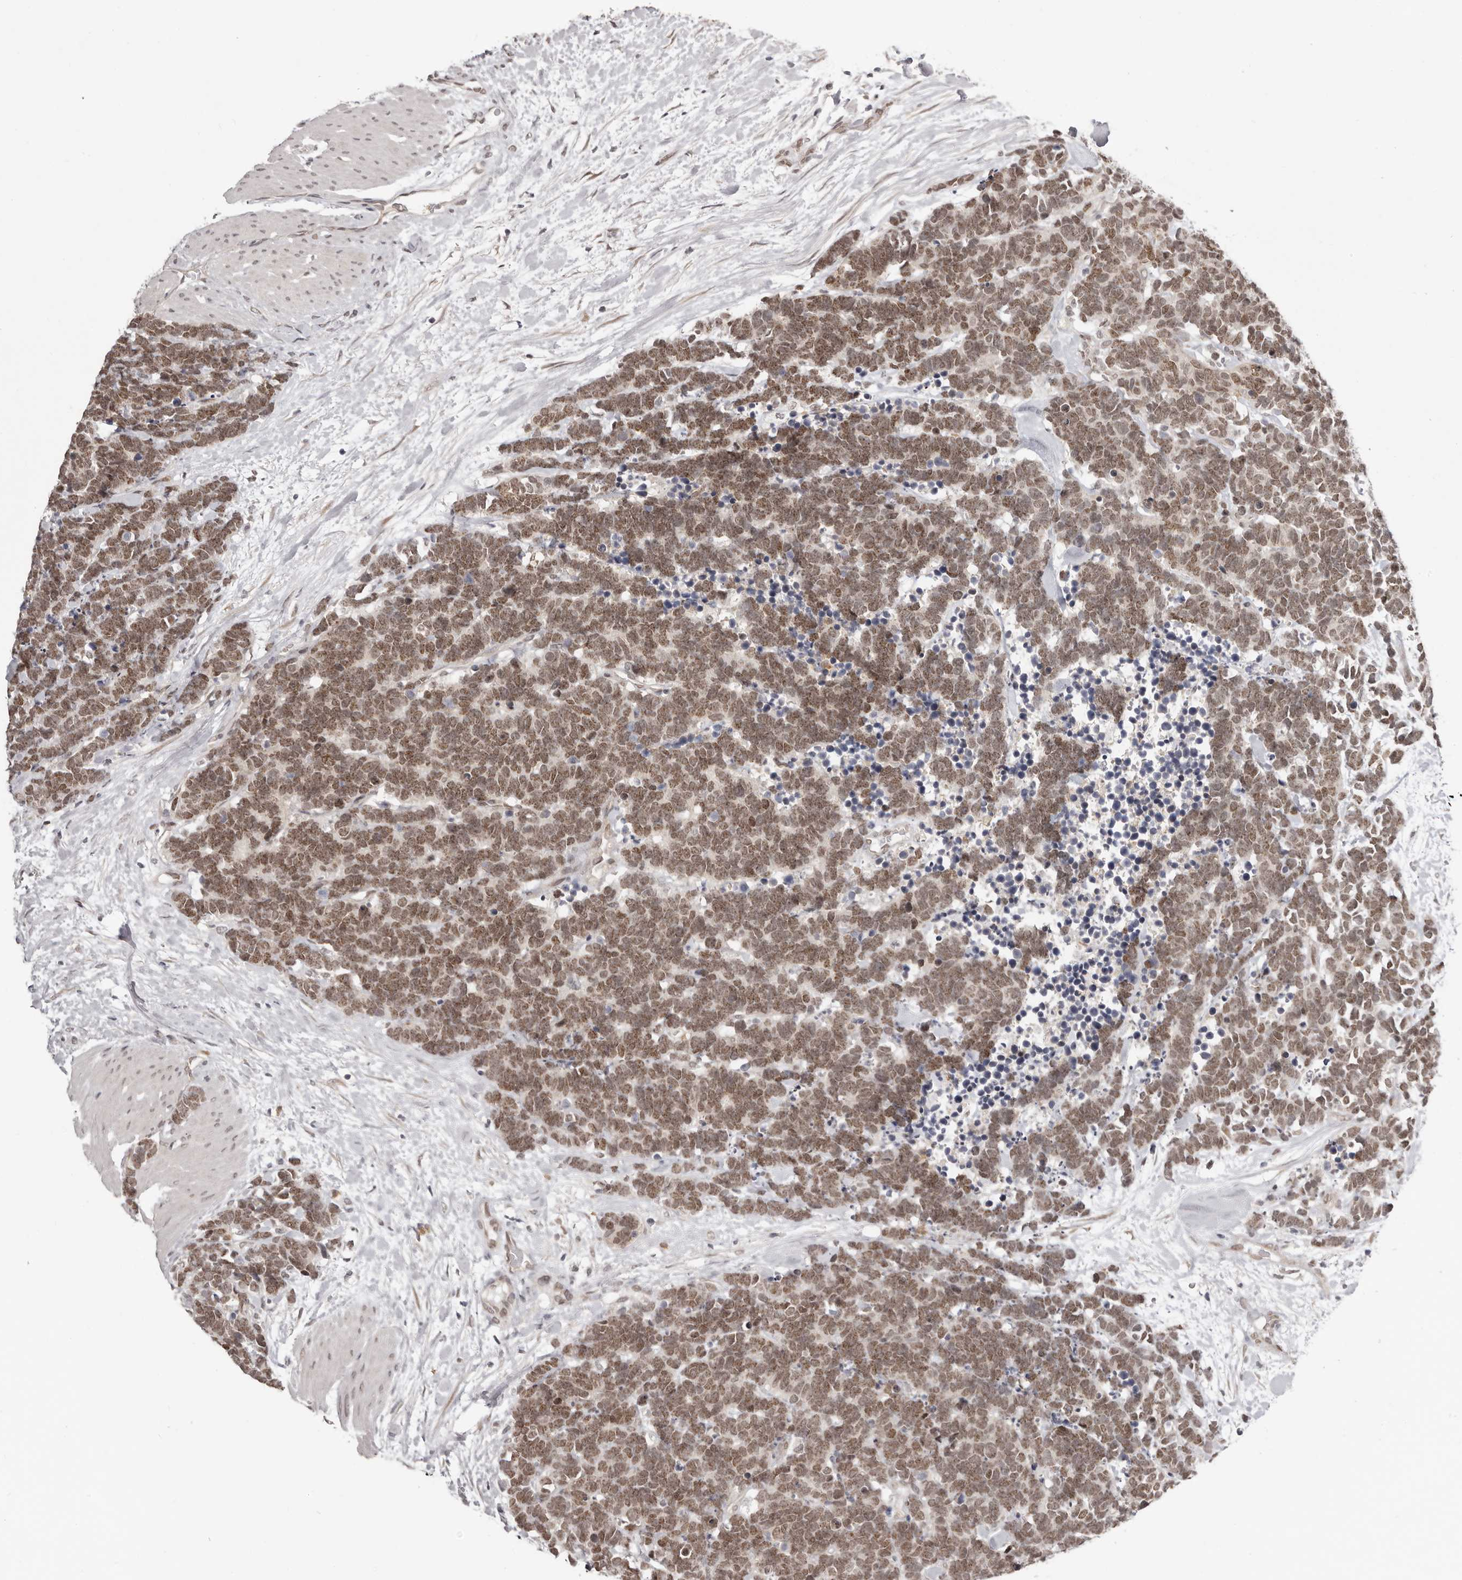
{"staining": {"intensity": "moderate", "quantity": ">75%", "location": "cytoplasmic/membranous,nuclear"}, "tissue": "carcinoid", "cell_type": "Tumor cells", "image_type": "cancer", "snomed": [{"axis": "morphology", "description": "Carcinoma, NOS"}, {"axis": "morphology", "description": "Carcinoid, malignant, NOS"}, {"axis": "topography", "description": "Urinary bladder"}], "caption": "Moderate cytoplasmic/membranous and nuclear positivity is appreciated in approximately >75% of tumor cells in carcinoid.", "gene": "RNF2", "patient": {"sex": "male", "age": 57}}